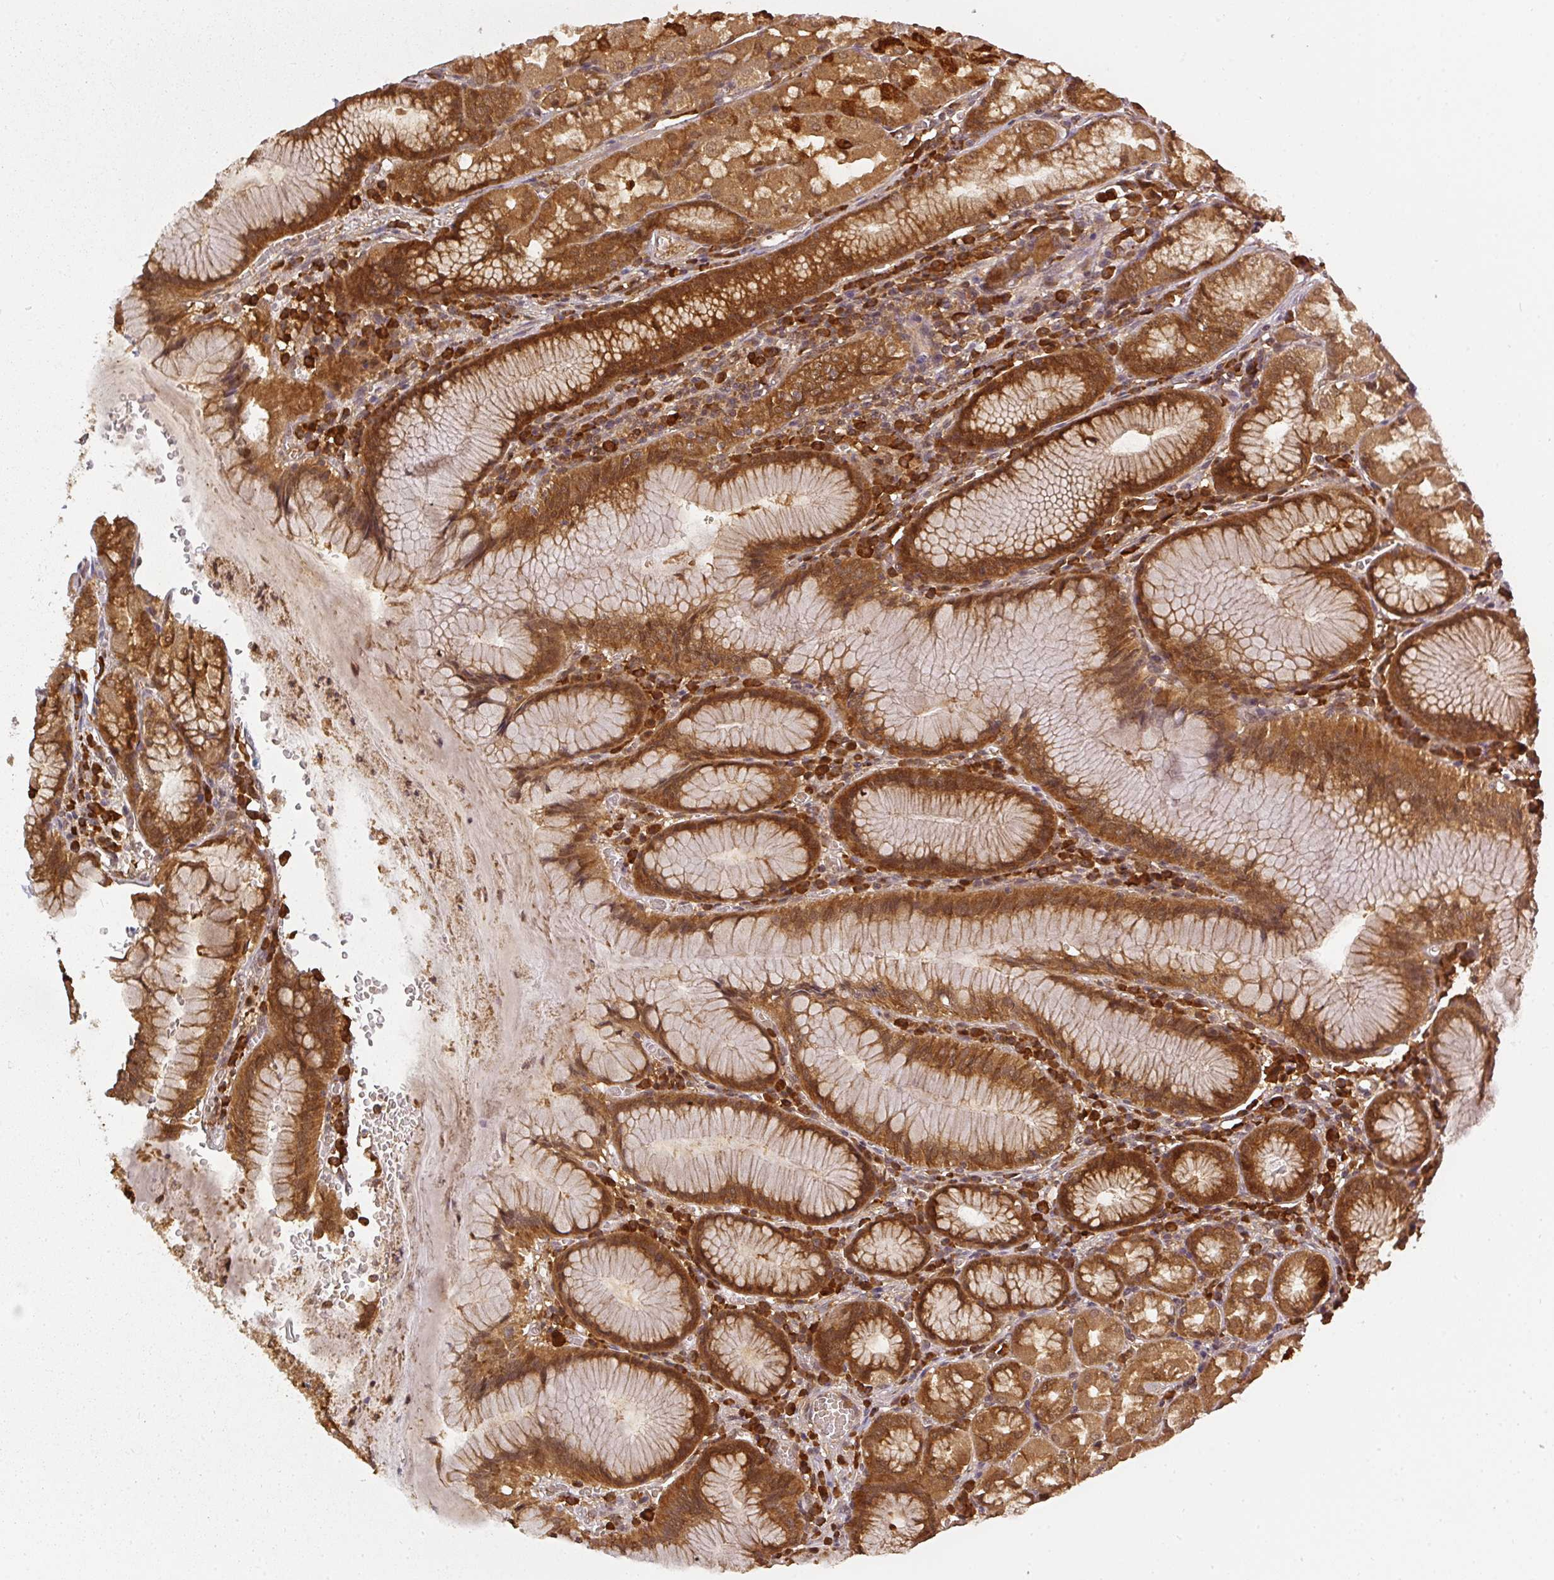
{"staining": {"intensity": "strong", "quantity": ">75%", "location": "cytoplasmic/membranous"}, "tissue": "stomach", "cell_type": "Glandular cells", "image_type": "normal", "snomed": [{"axis": "morphology", "description": "Normal tissue, NOS"}, {"axis": "topography", "description": "Stomach"}], "caption": "Strong cytoplasmic/membranous positivity is appreciated in approximately >75% of glandular cells in benign stomach. Immunohistochemistry (ihc) stains the protein of interest in brown and the nuclei are stained blue.", "gene": "PPP6R3", "patient": {"sex": "male", "age": 55}}